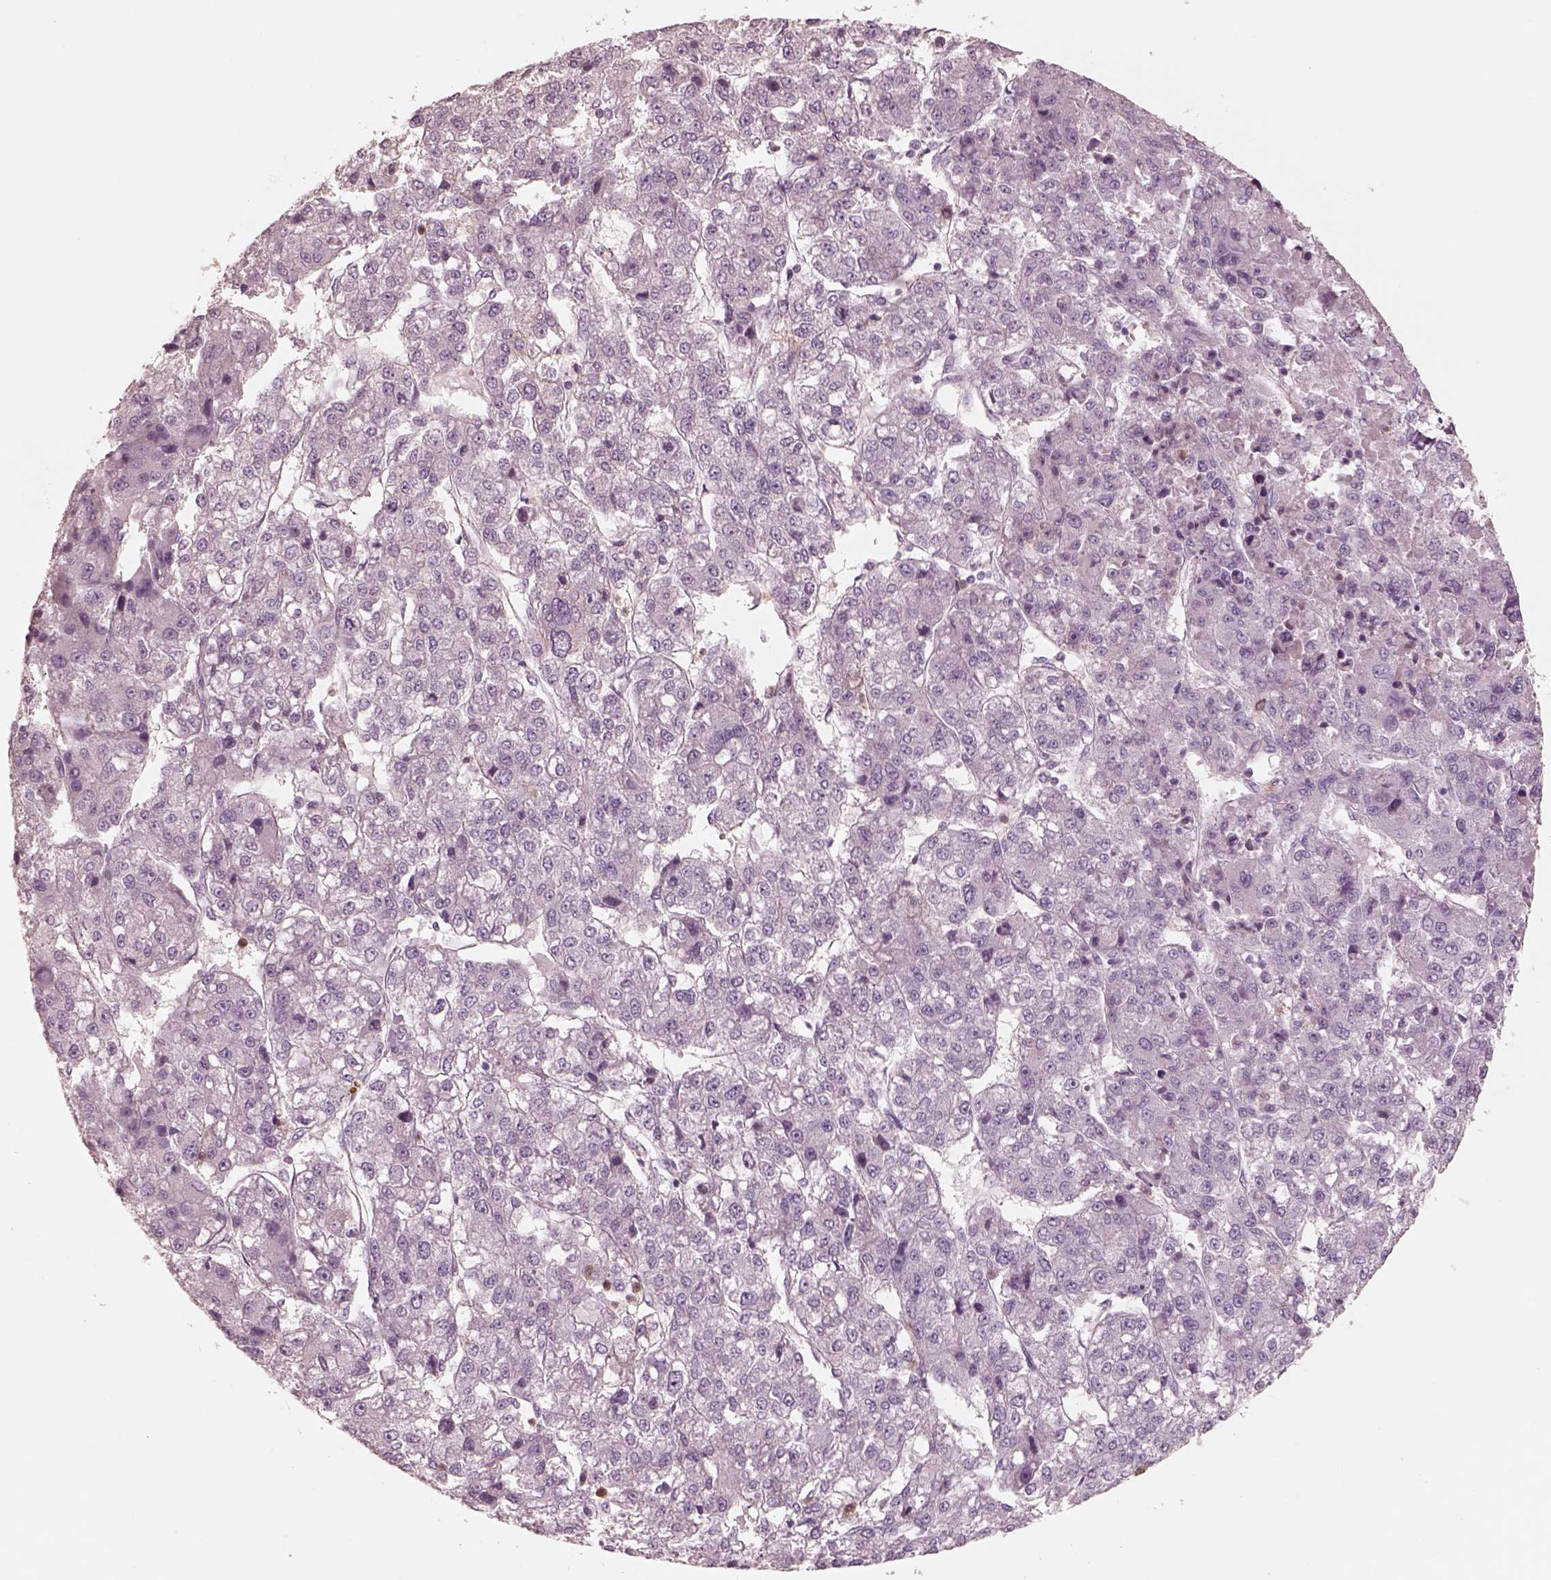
{"staining": {"intensity": "negative", "quantity": "none", "location": "none"}, "tissue": "liver cancer", "cell_type": "Tumor cells", "image_type": "cancer", "snomed": [{"axis": "morphology", "description": "Carcinoma, Hepatocellular, NOS"}, {"axis": "topography", "description": "Liver"}], "caption": "Liver cancer (hepatocellular carcinoma) was stained to show a protein in brown. There is no significant expression in tumor cells.", "gene": "GPRIN1", "patient": {"sex": "male", "age": 56}}